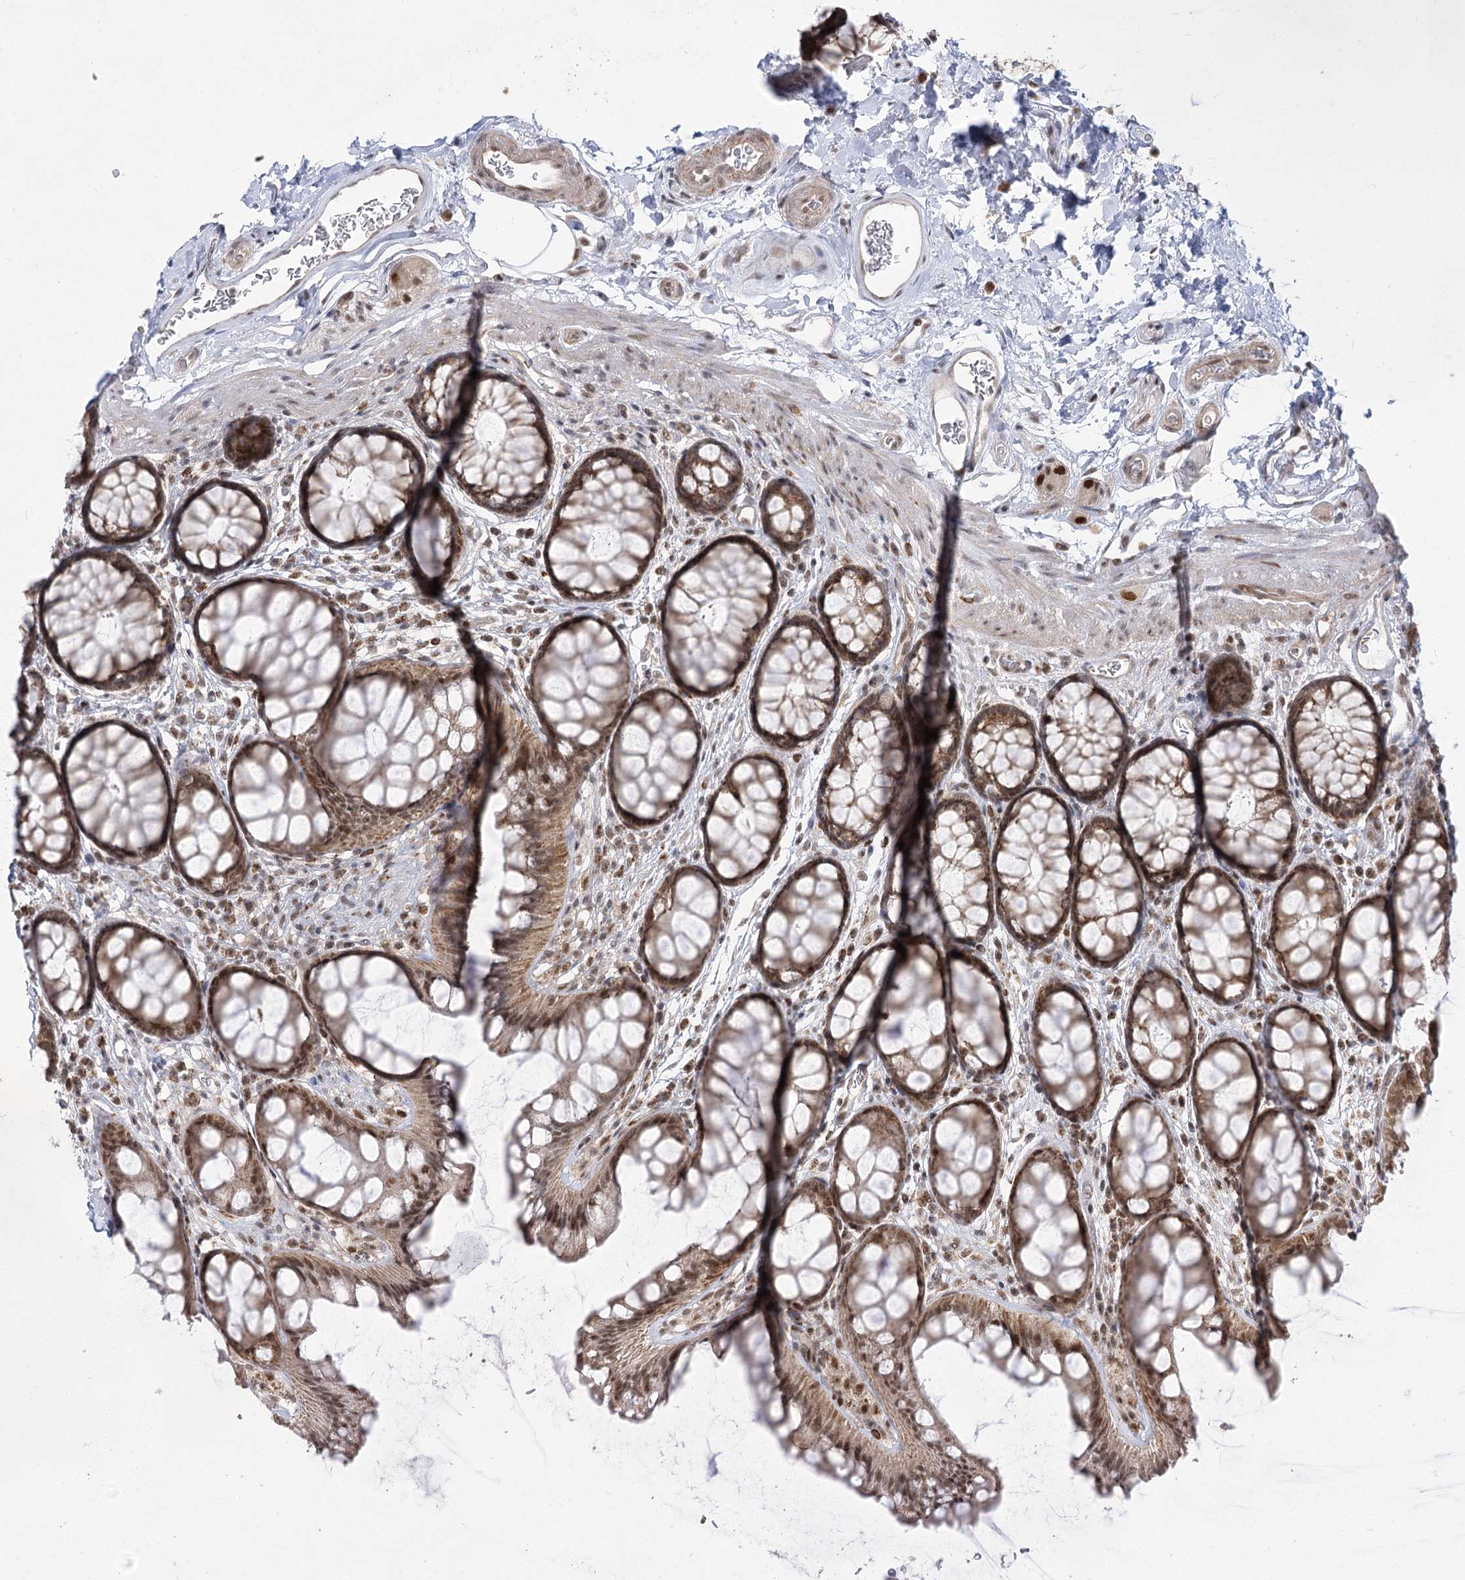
{"staining": {"intensity": "moderate", "quantity": ">75%", "location": "cytoplasmic/membranous,nuclear"}, "tissue": "colon", "cell_type": "Endothelial cells", "image_type": "normal", "snomed": [{"axis": "morphology", "description": "Normal tissue, NOS"}, {"axis": "topography", "description": "Colon"}], "caption": "IHC (DAB) staining of benign human colon displays moderate cytoplasmic/membranous,nuclear protein staining in about >75% of endothelial cells. Using DAB (brown) and hematoxylin (blue) stains, captured at high magnification using brightfield microscopy.", "gene": "SLC4A1AP", "patient": {"sex": "female", "age": 82}}